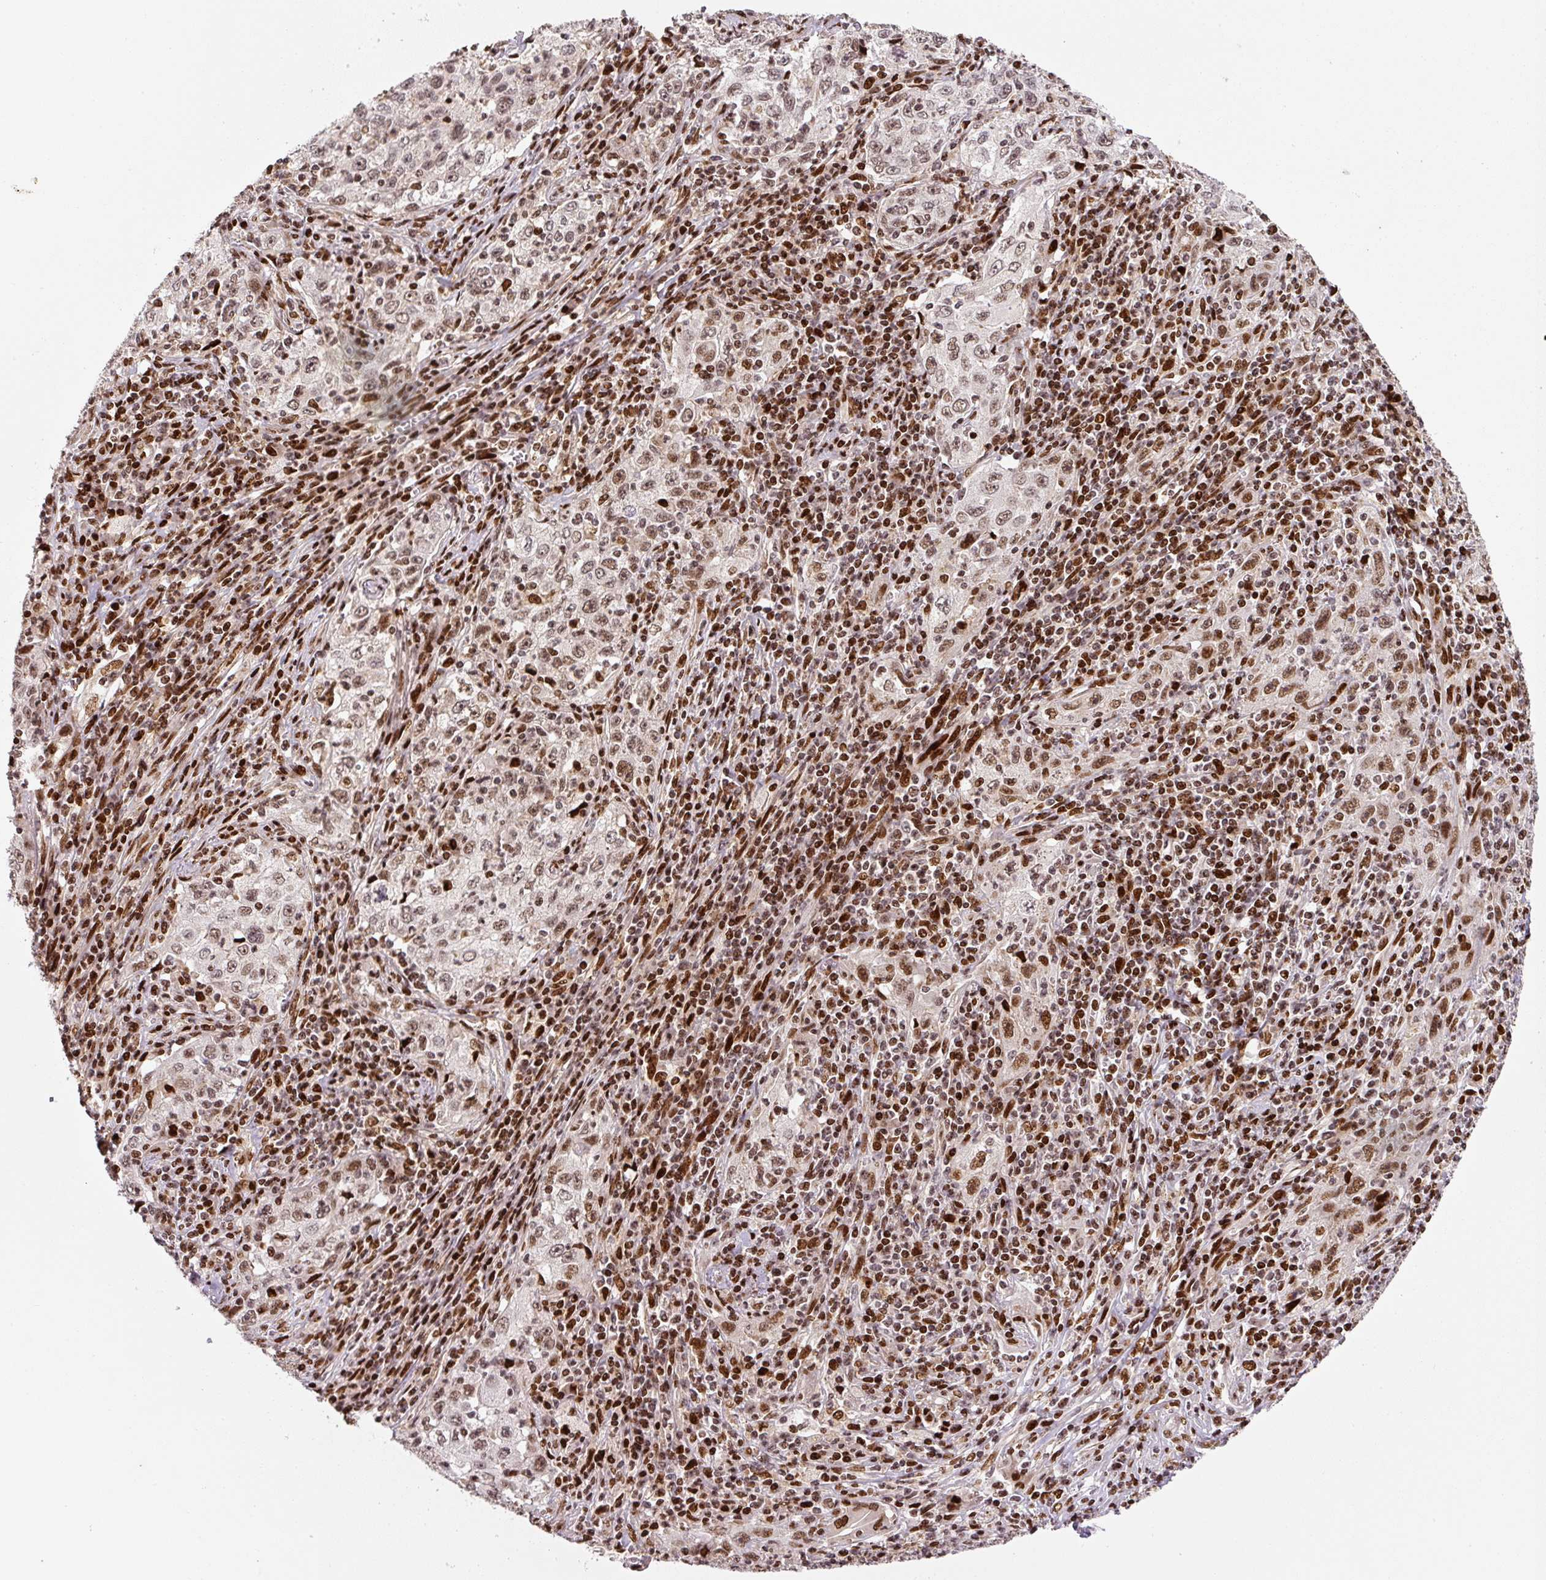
{"staining": {"intensity": "moderate", "quantity": "25%-75%", "location": "nuclear"}, "tissue": "lung cancer", "cell_type": "Tumor cells", "image_type": "cancer", "snomed": [{"axis": "morphology", "description": "Squamous cell carcinoma, NOS"}, {"axis": "topography", "description": "Lung"}], "caption": "Immunohistochemical staining of lung squamous cell carcinoma exhibits medium levels of moderate nuclear protein expression in approximately 25%-75% of tumor cells.", "gene": "PYDC2", "patient": {"sex": "male", "age": 71}}